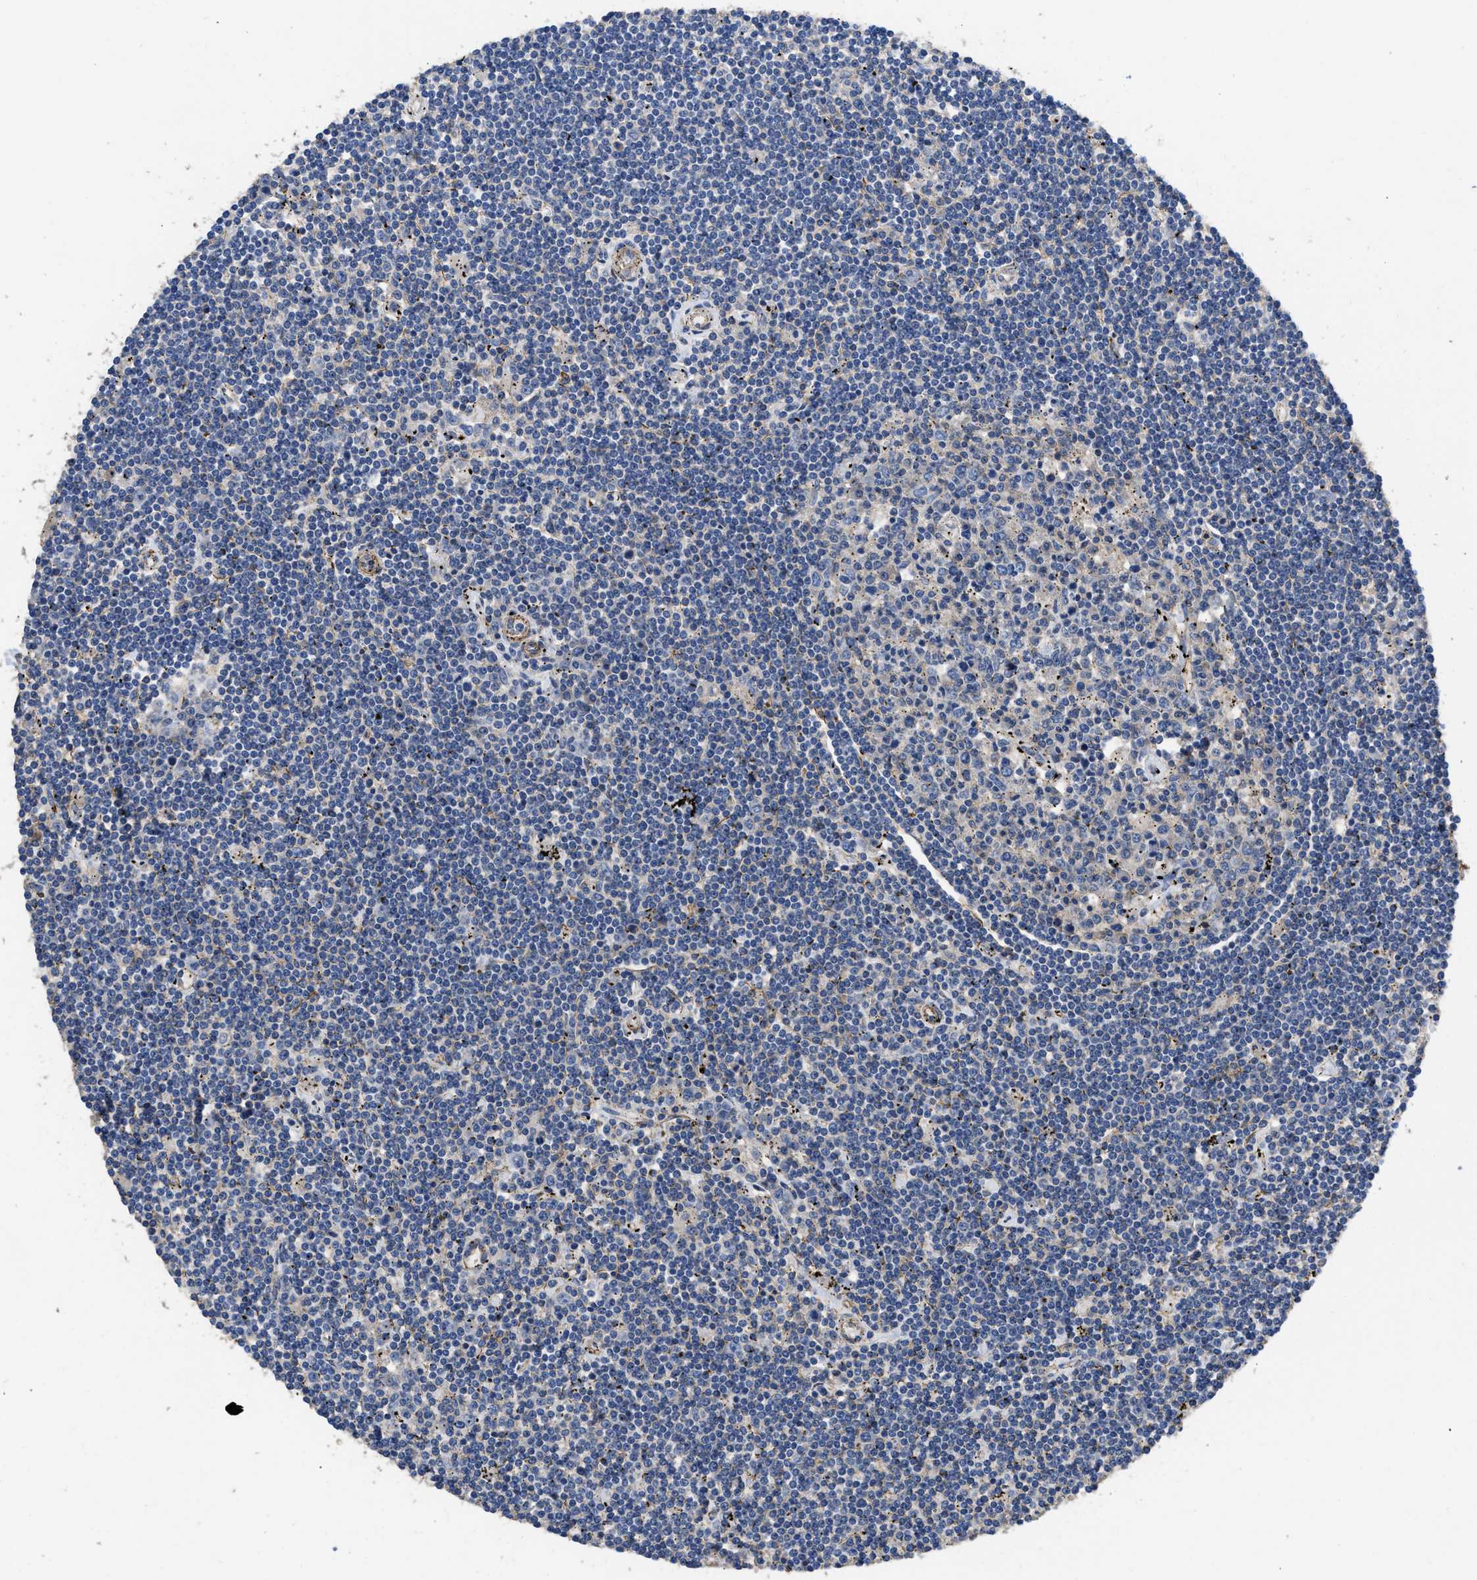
{"staining": {"intensity": "negative", "quantity": "none", "location": "none"}, "tissue": "lymphoma", "cell_type": "Tumor cells", "image_type": "cancer", "snomed": [{"axis": "morphology", "description": "Malignant lymphoma, non-Hodgkin's type, Low grade"}, {"axis": "topography", "description": "Spleen"}], "caption": "This is an immunohistochemistry image of low-grade malignant lymphoma, non-Hodgkin's type. There is no positivity in tumor cells.", "gene": "USP4", "patient": {"sex": "male", "age": 76}}